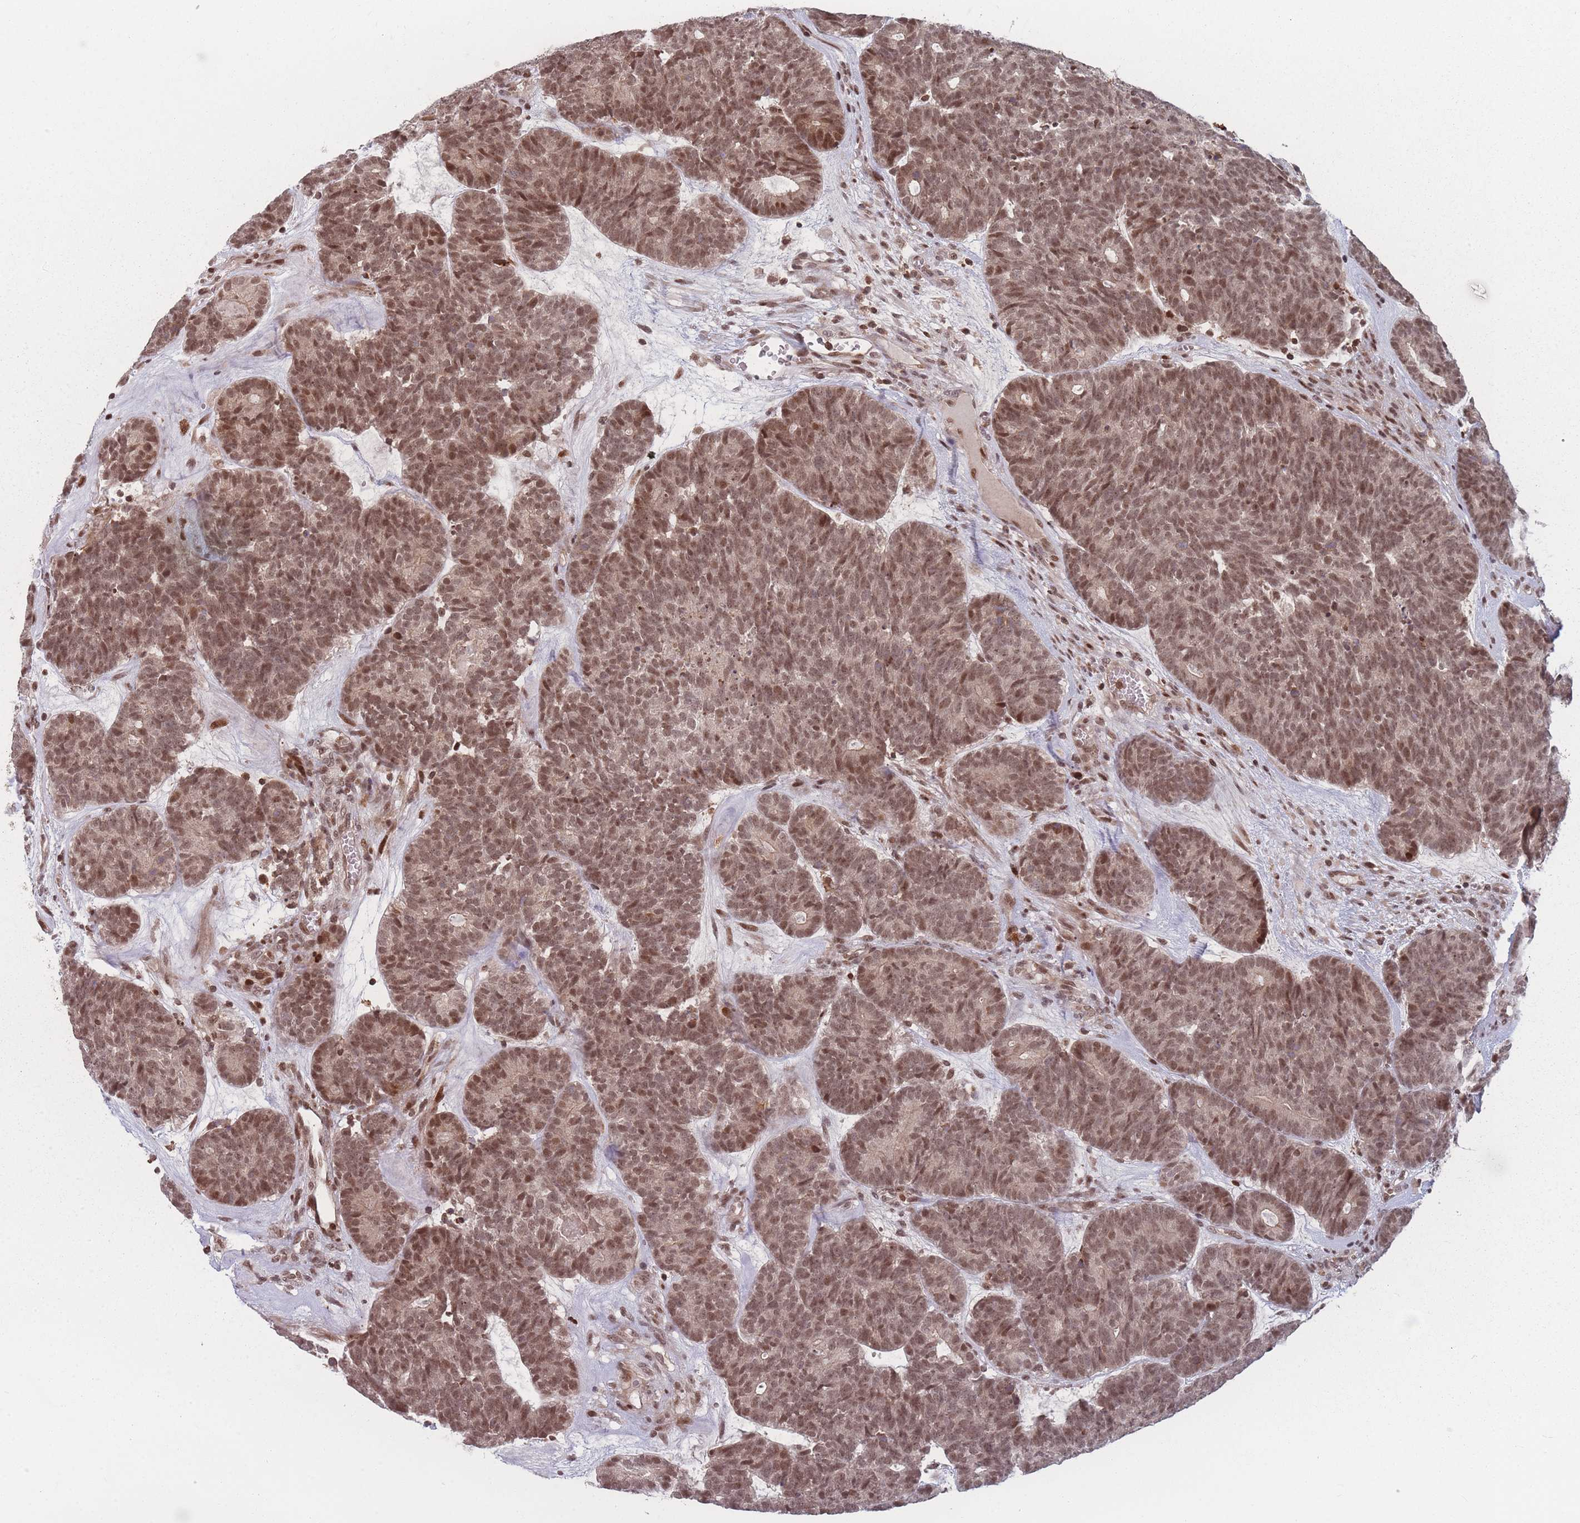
{"staining": {"intensity": "moderate", "quantity": ">75%", "location": "nuclear"}, "tissue": "head and neck cancer", "cell_type": "Tumor cells", "image_type": "cancer", "snomed": [{"axis": "morphology", "description": "Adenocarcinoma, NOS"}, {"axis": "topography", "description": "Head-Neck"}], "caption": "Immunohistochemical staining of head and neck adenocarcinoma shows medium levels of moderate nuclear positivity in about >75% of tumor cells.", "gene": "WDR55", "patient": {"sex": "female", "age": 81}}